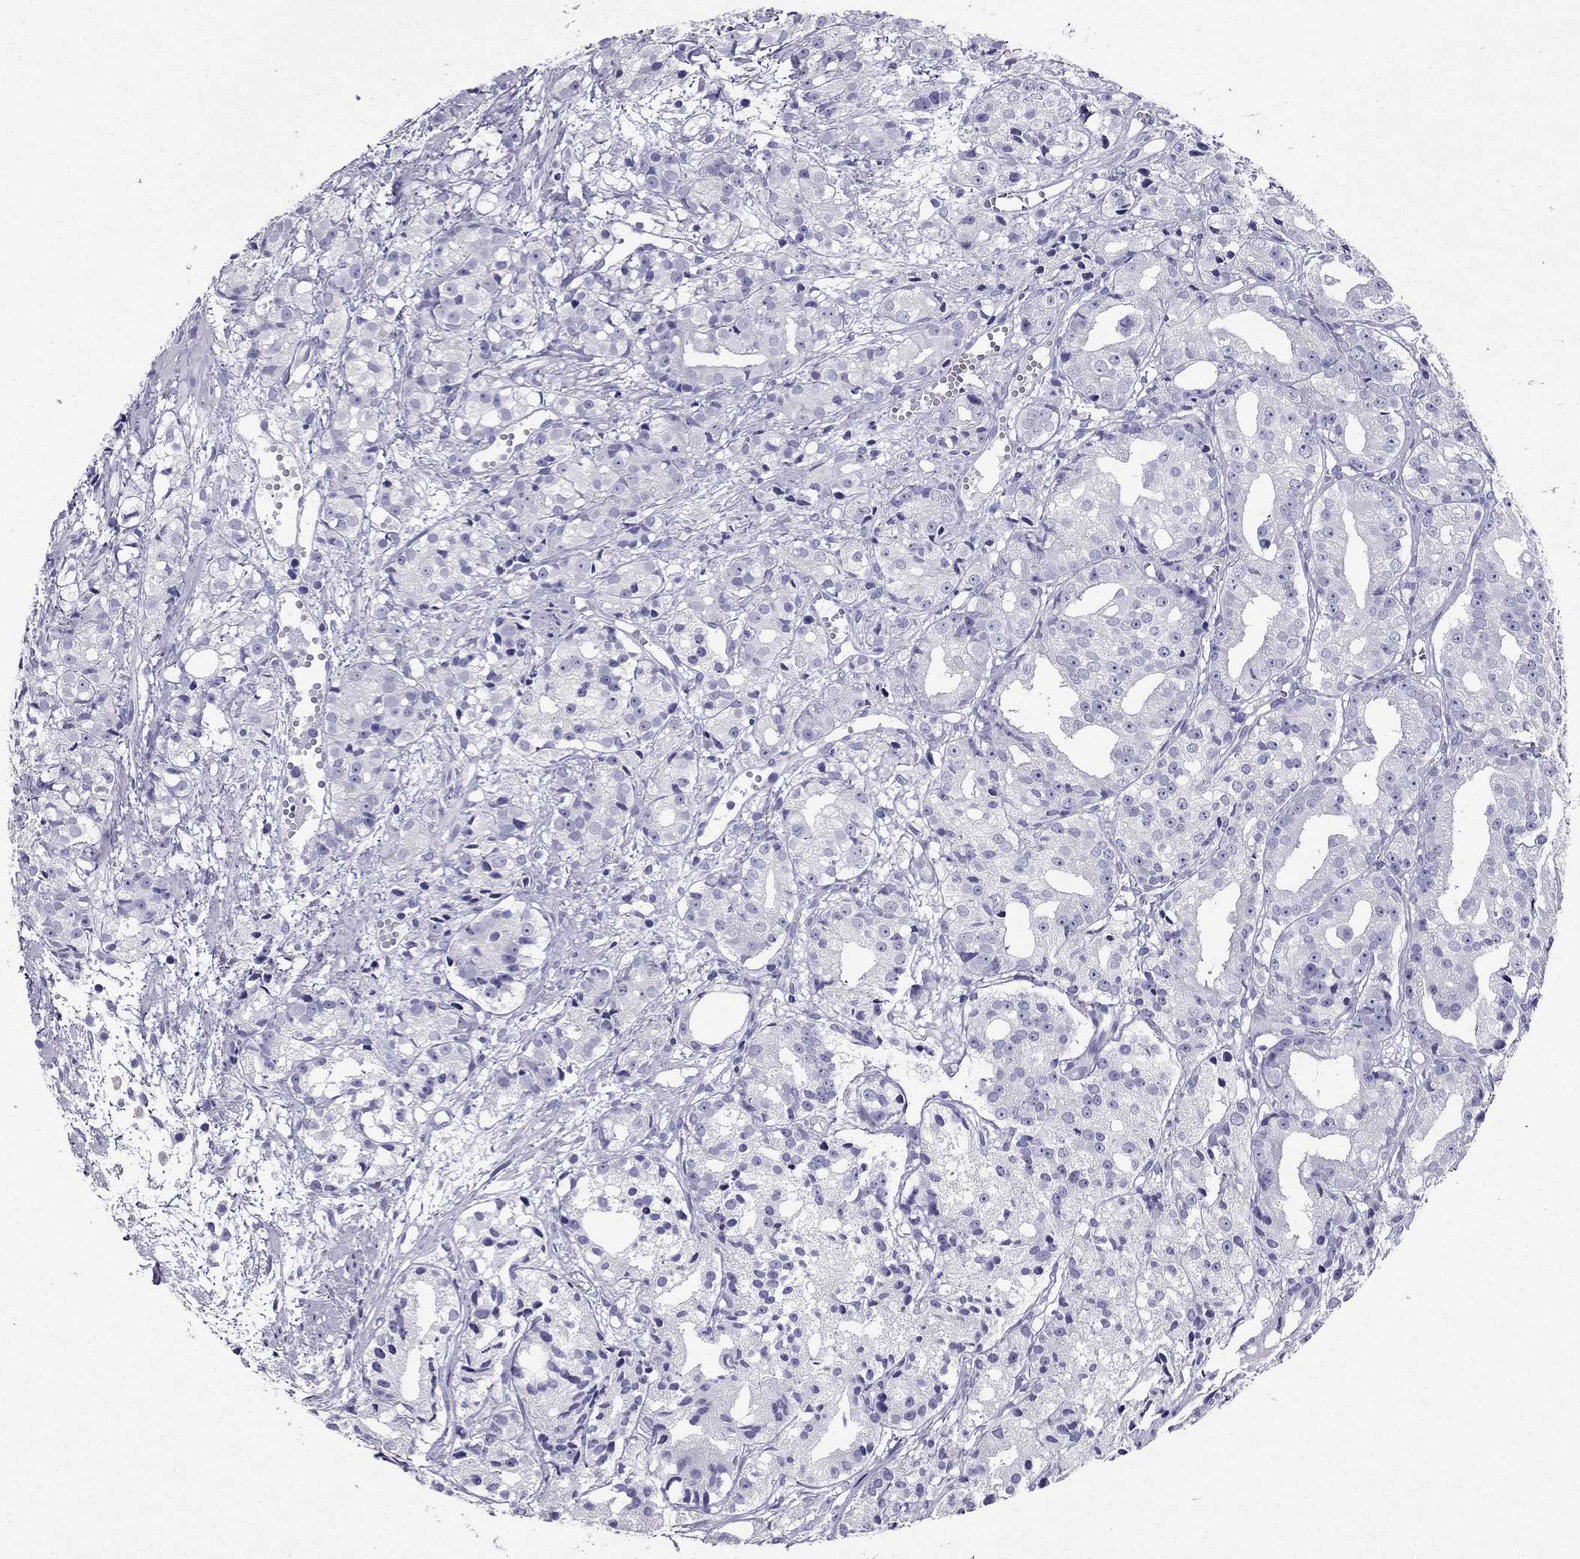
{"staining": {"intensity": "negative", "quantity": "none", "location": "none"}, "tissue": "prostate cancer", "cell_type": "Tumor cells", "image_type": "cancer", "snomed": [{"axis": "morphology", "description": "Adenocarcinoma, Medium grade"}, {"axis": "topography", "description": "Prostate"}], "caption": "Histopathology image shows no protein staining in tumor cells of prostate cancer (medium-grade adenocarcinoma) tissue.", "gene": "ZNF541", "patient": {"sex": "male", "age": 74}}